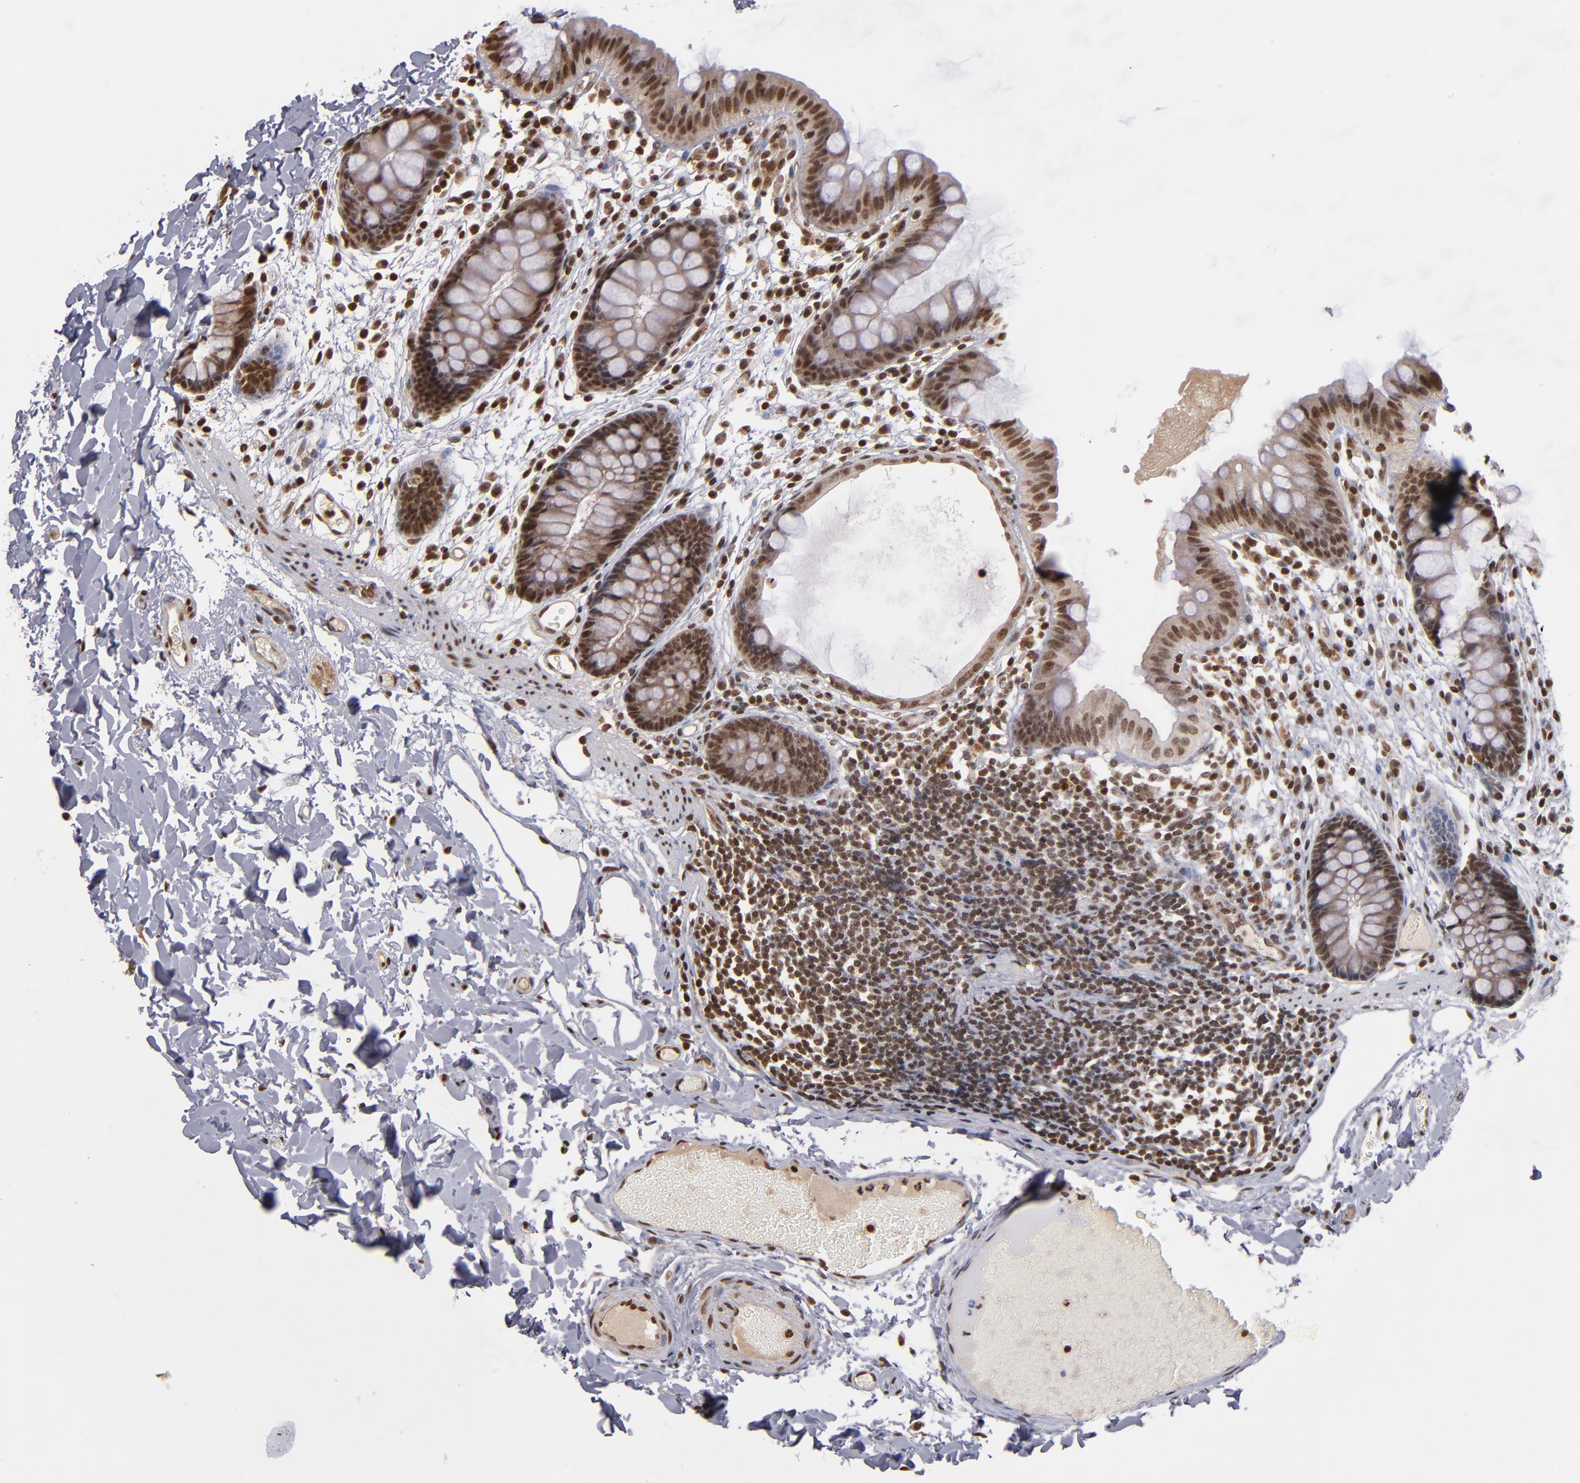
{"staining": {"intensity": "strong", "quantity": ">75%", "location": "nuclear"}, "tissue": "colon", "cell_type": "Endothelial cells", "image_type": "normal", "snomed": [{"axis": "morphology", "description": "Normal tissue, NOS"}, {"axis": "topography", "description": "Smooth muscle"}, {"axis": "topography", "description": "Colon"}], "caption": "DAB immunohistochemical staining of normal human colon demonstrates strong nuclear protein expression in about >75% of endothelial cells. The protein of interest is shown in brown color, while the nuclei are stained blue.", "gene": "ABL2", "patient": {"sex": "male", "age": 67}}